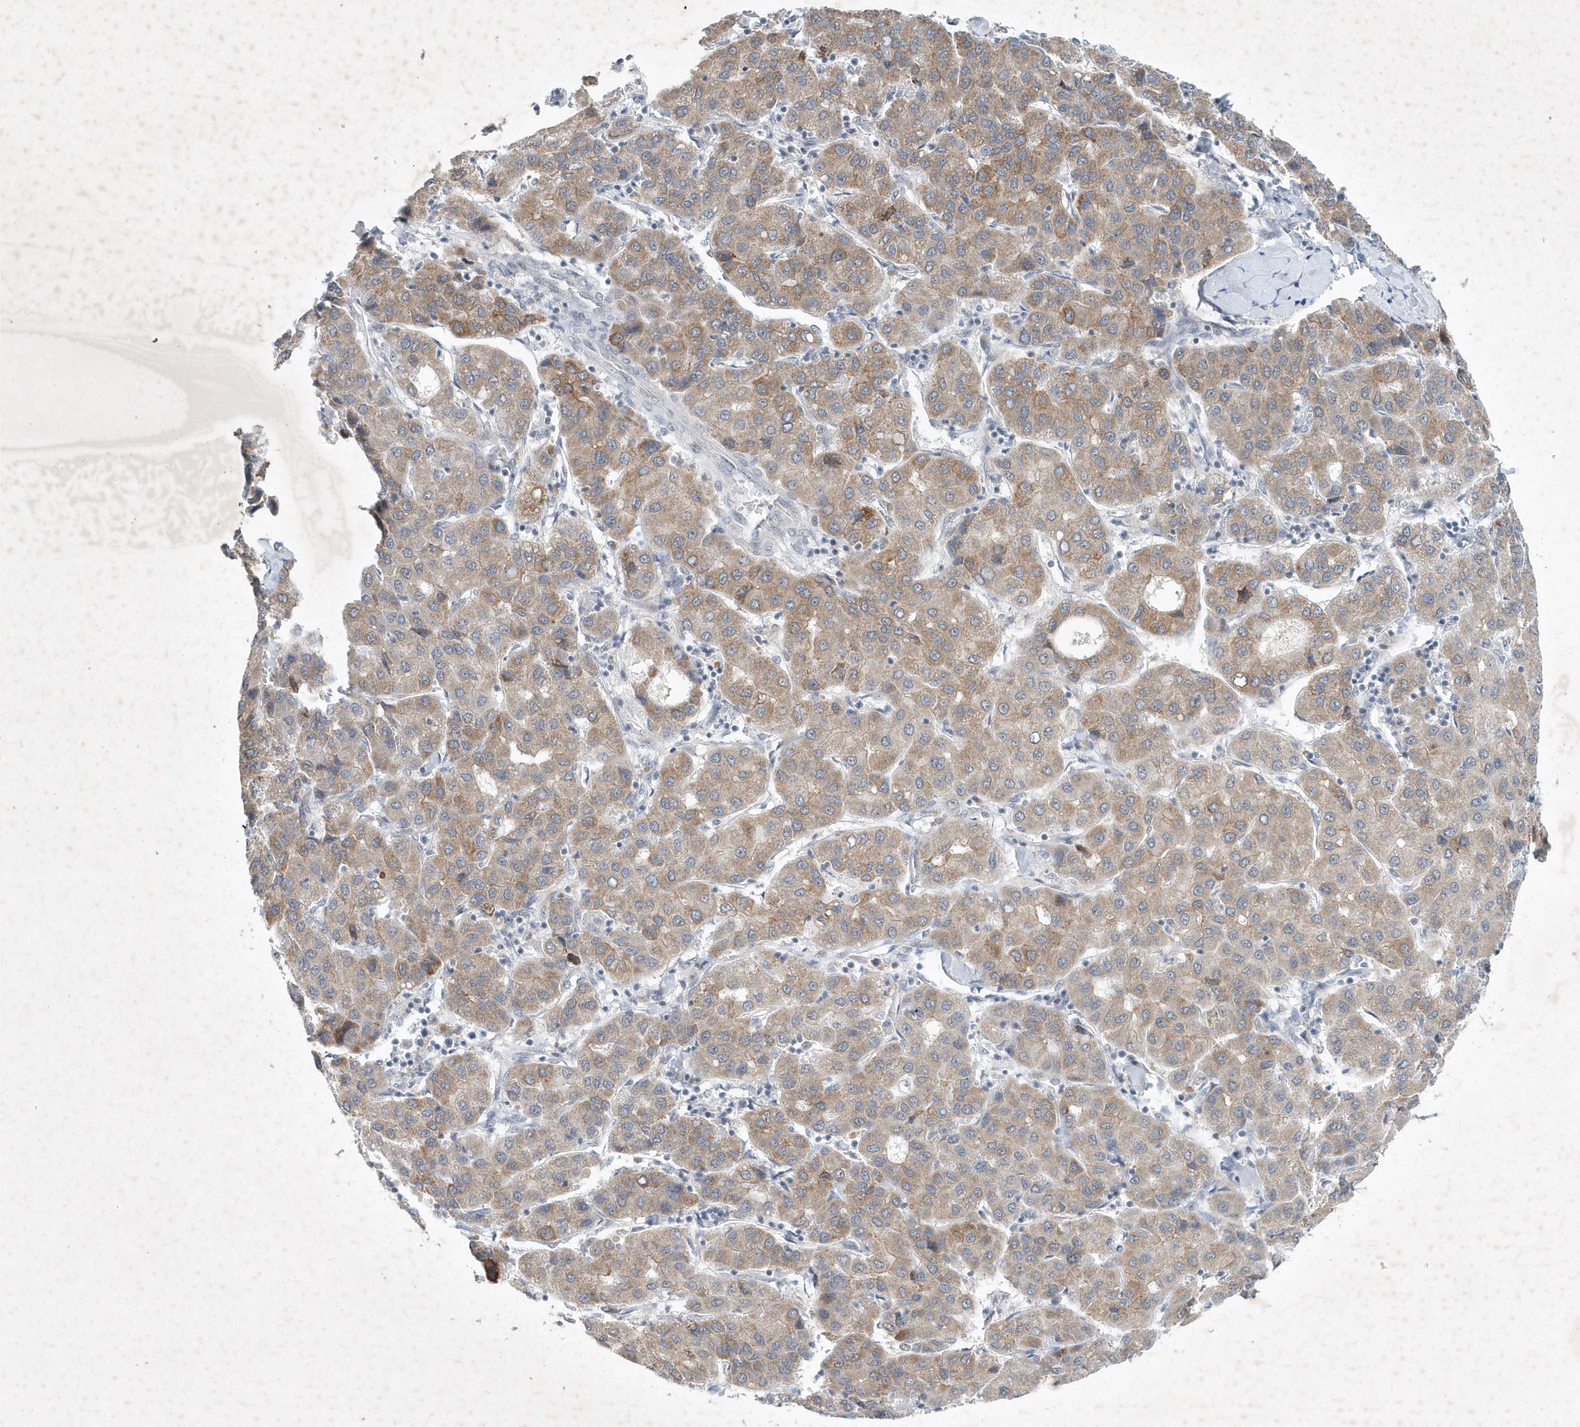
{"staining": {"intensity": "moderate", "quantity": "25%-75%", "location": "cytoplasmic/membranous"}, "tissue": "liver cancer", "cell_type": "Tumor cells", "image_type": "cancer", "snomed": [{"axis": "morphology", "description": "Carcinoma, Hepatocellular, NOS"}, {"axis": "topography", "description": "Liver"}], "caption": "Liver cancer stained with a brown dye displays moderate cytoplasmic/membranous positive positivity in approximately 25%-75% of tumor cells.", "gene": "ZBTB9", "patient": {"sex": "male", "age": 65}}